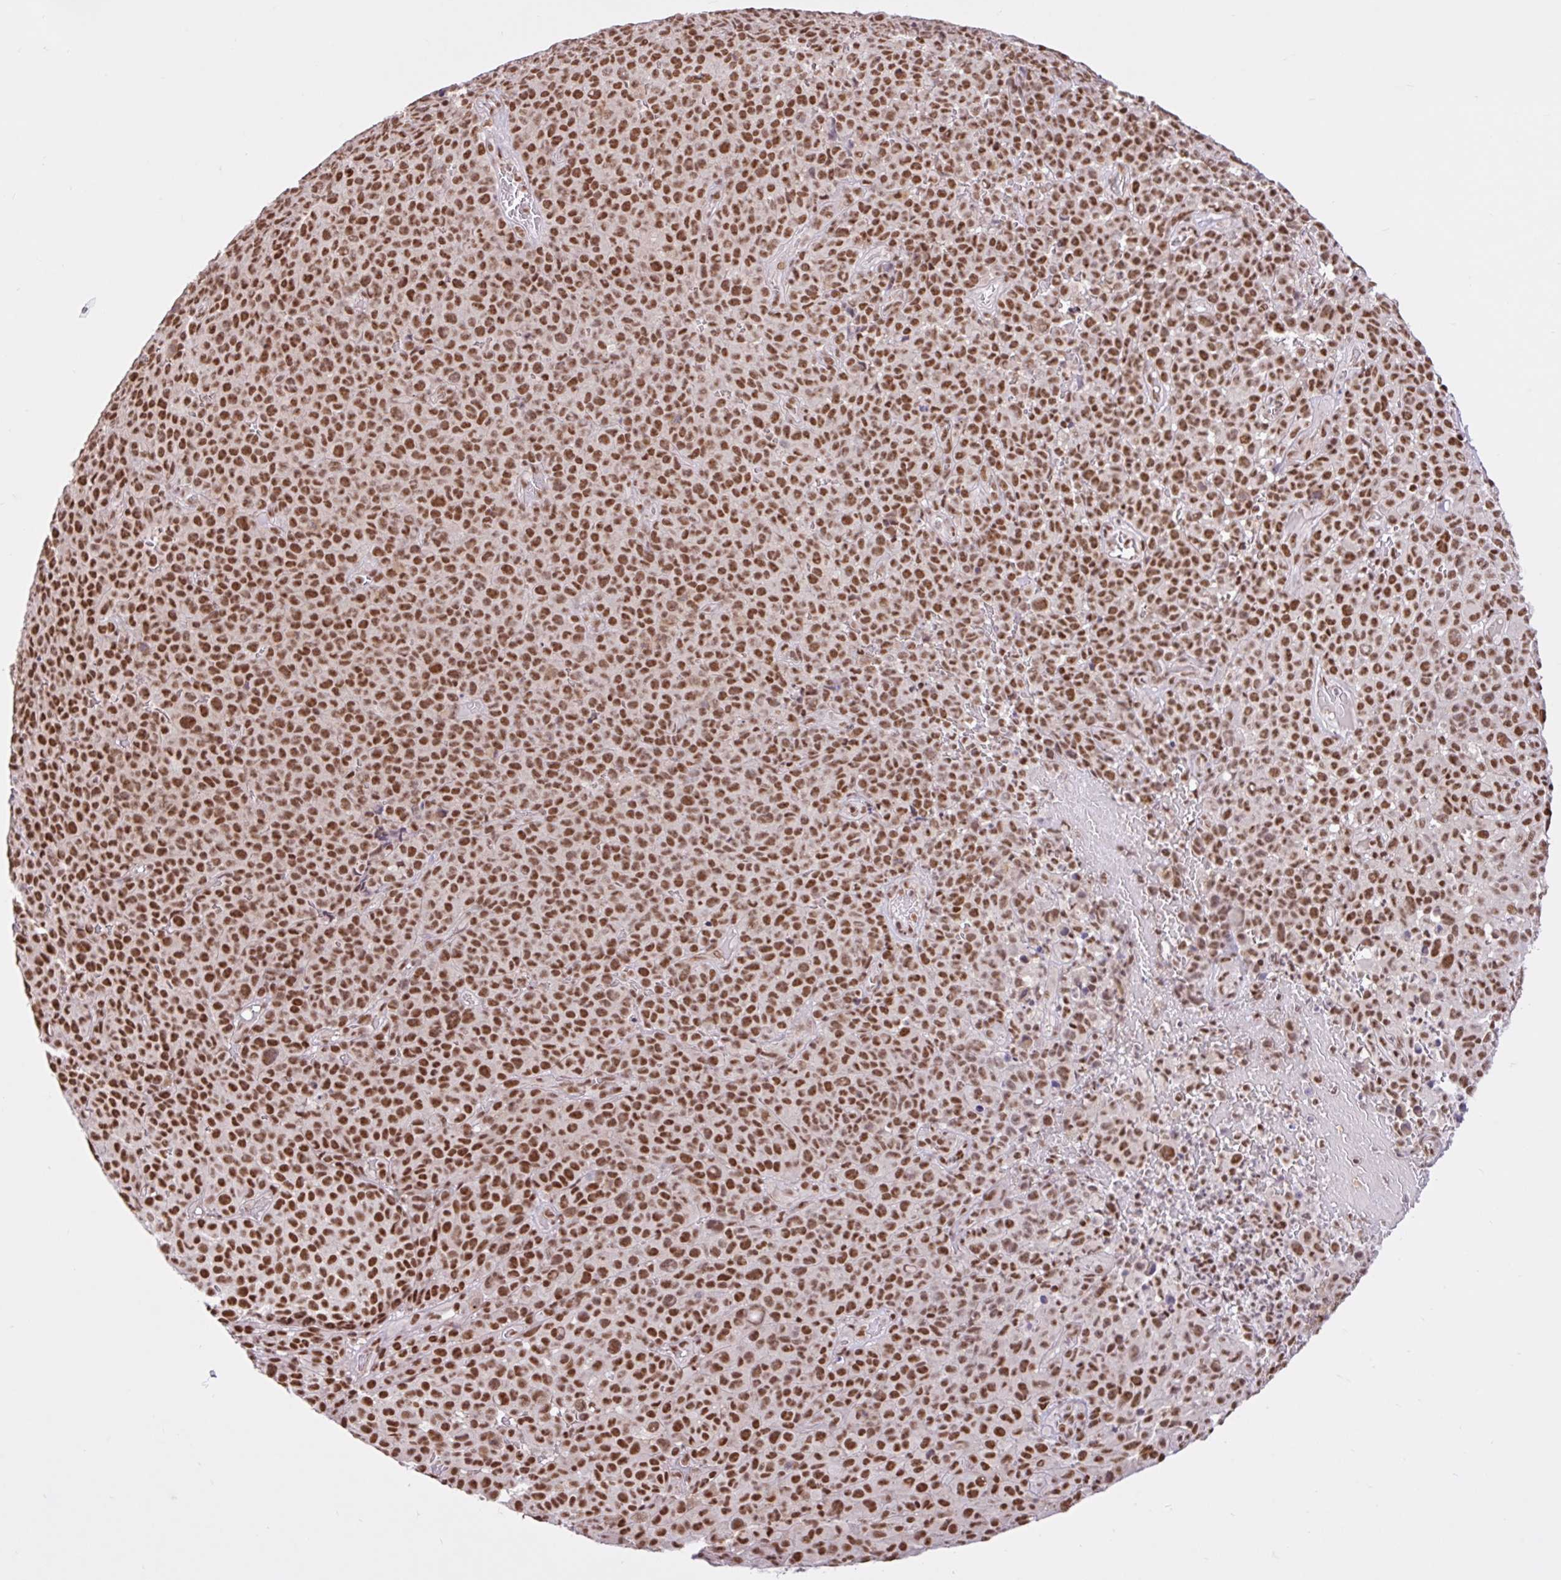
{"staining": {"intensity": "moderate", "quantity": ">75%", "location": "nuclear"}, "tissue": "melanoma", "cell_type": "Tumor cells", "image_type": "cancer", "snomed": [{"axis": "morphology", "description": "Malignant melanoma, NOS"}, {"axis": "topography", "description": "Skin"}], "caption": "A medium amount of moderate nuclear expression is present in about >75% of tumor cells in melanoma tissue.", "gene": "CCDC12", "patient": {"sex": "female", "age": 82}}